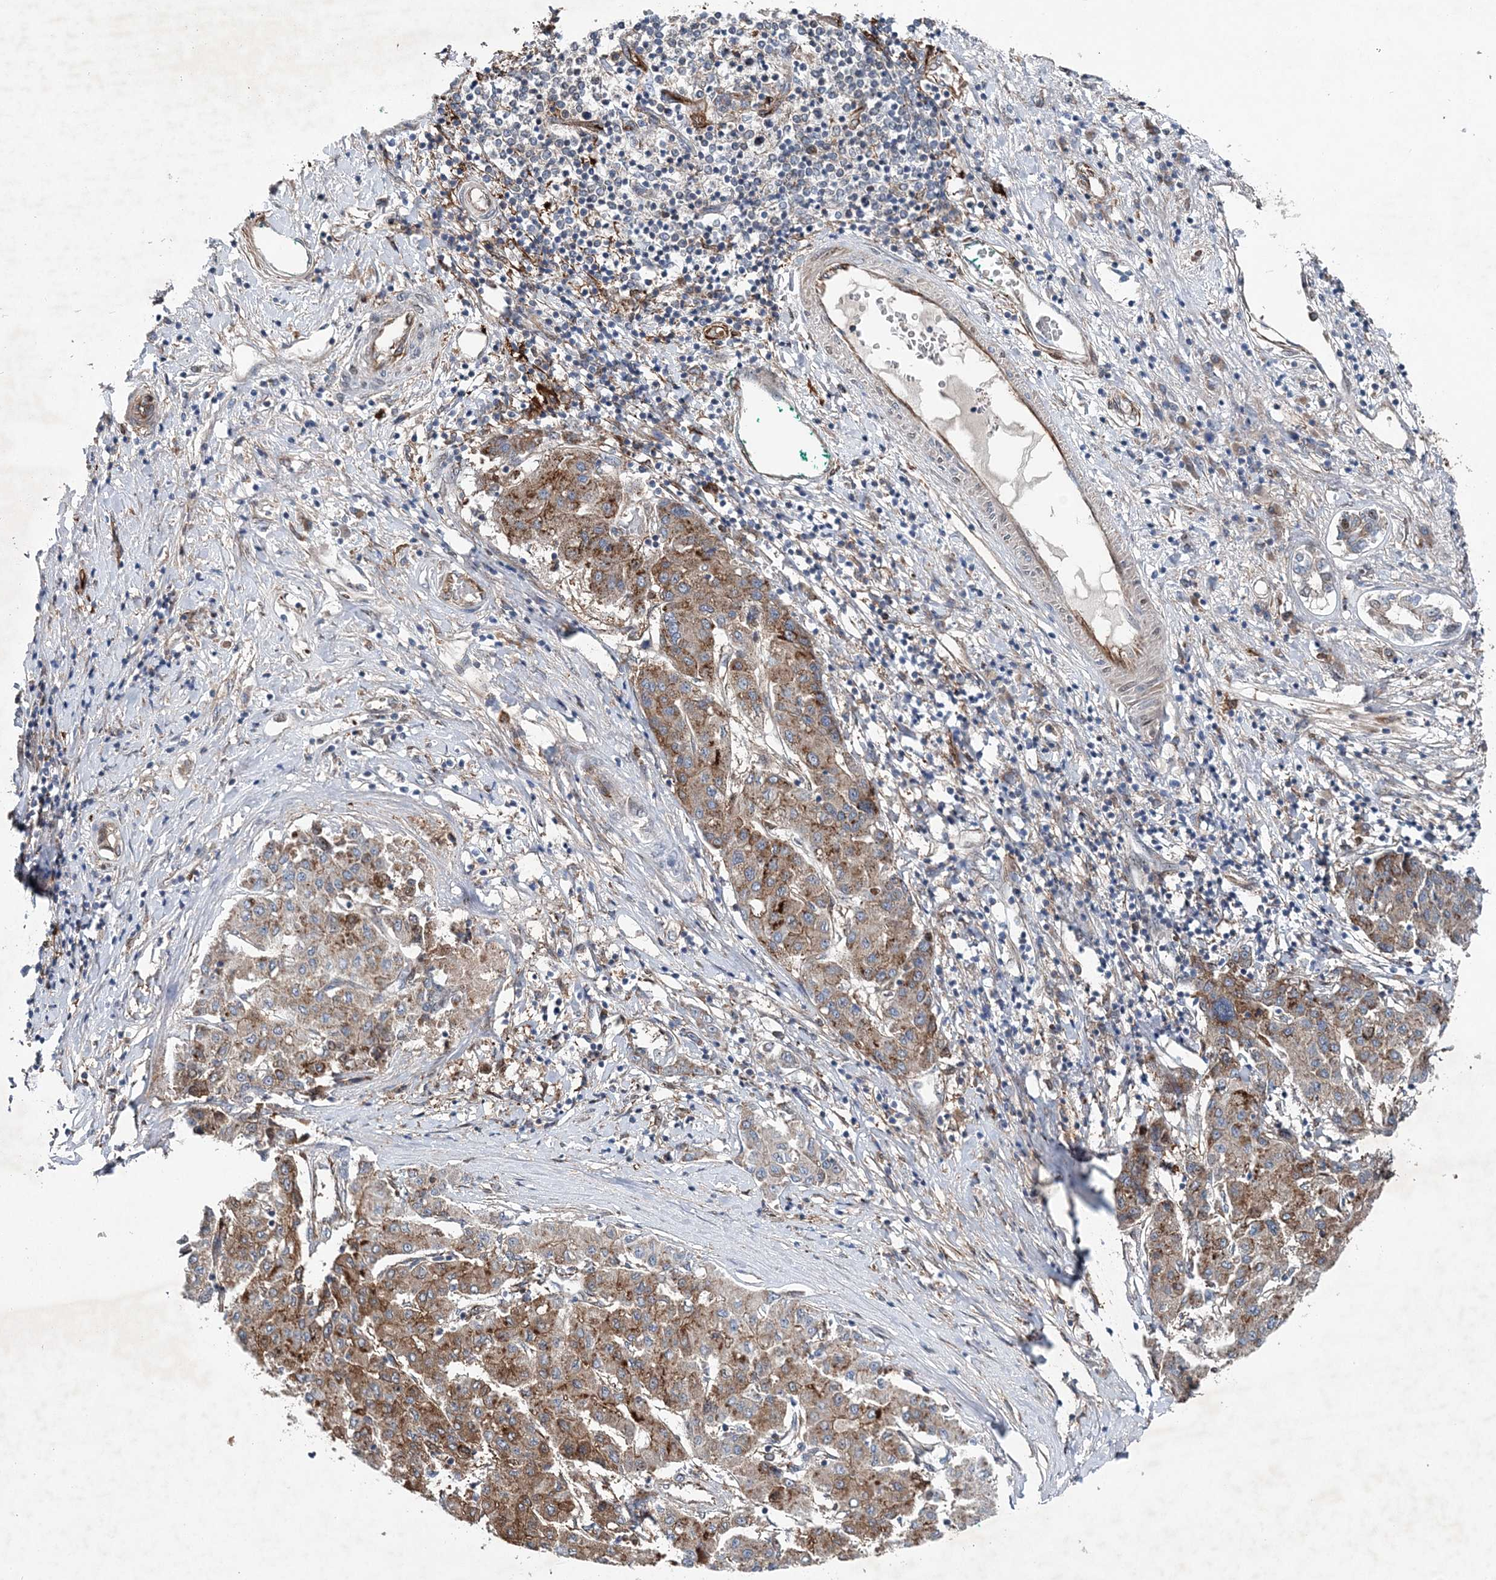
{"staining": {"intensity": "moderate", "quantity": ">75%", "location": "cytoplasmic/membranous"}, "tissue": "liver cancer", "cell_type": "Tumor cells", "image_type": "cancer", "snomed": [{"axis": "morphology", "description": "Carcinoma, Hepatocellular, NOS"}, {"axis": "topography", "description": "Liver"}], "caption": "IHC of human liver cancer reveals medium levels of moderate cytoplasmic/membranous positivity in about >75% of tumor cells.", "gene": "SPOPL", "patient": {"sex": "male", "age": 65}}